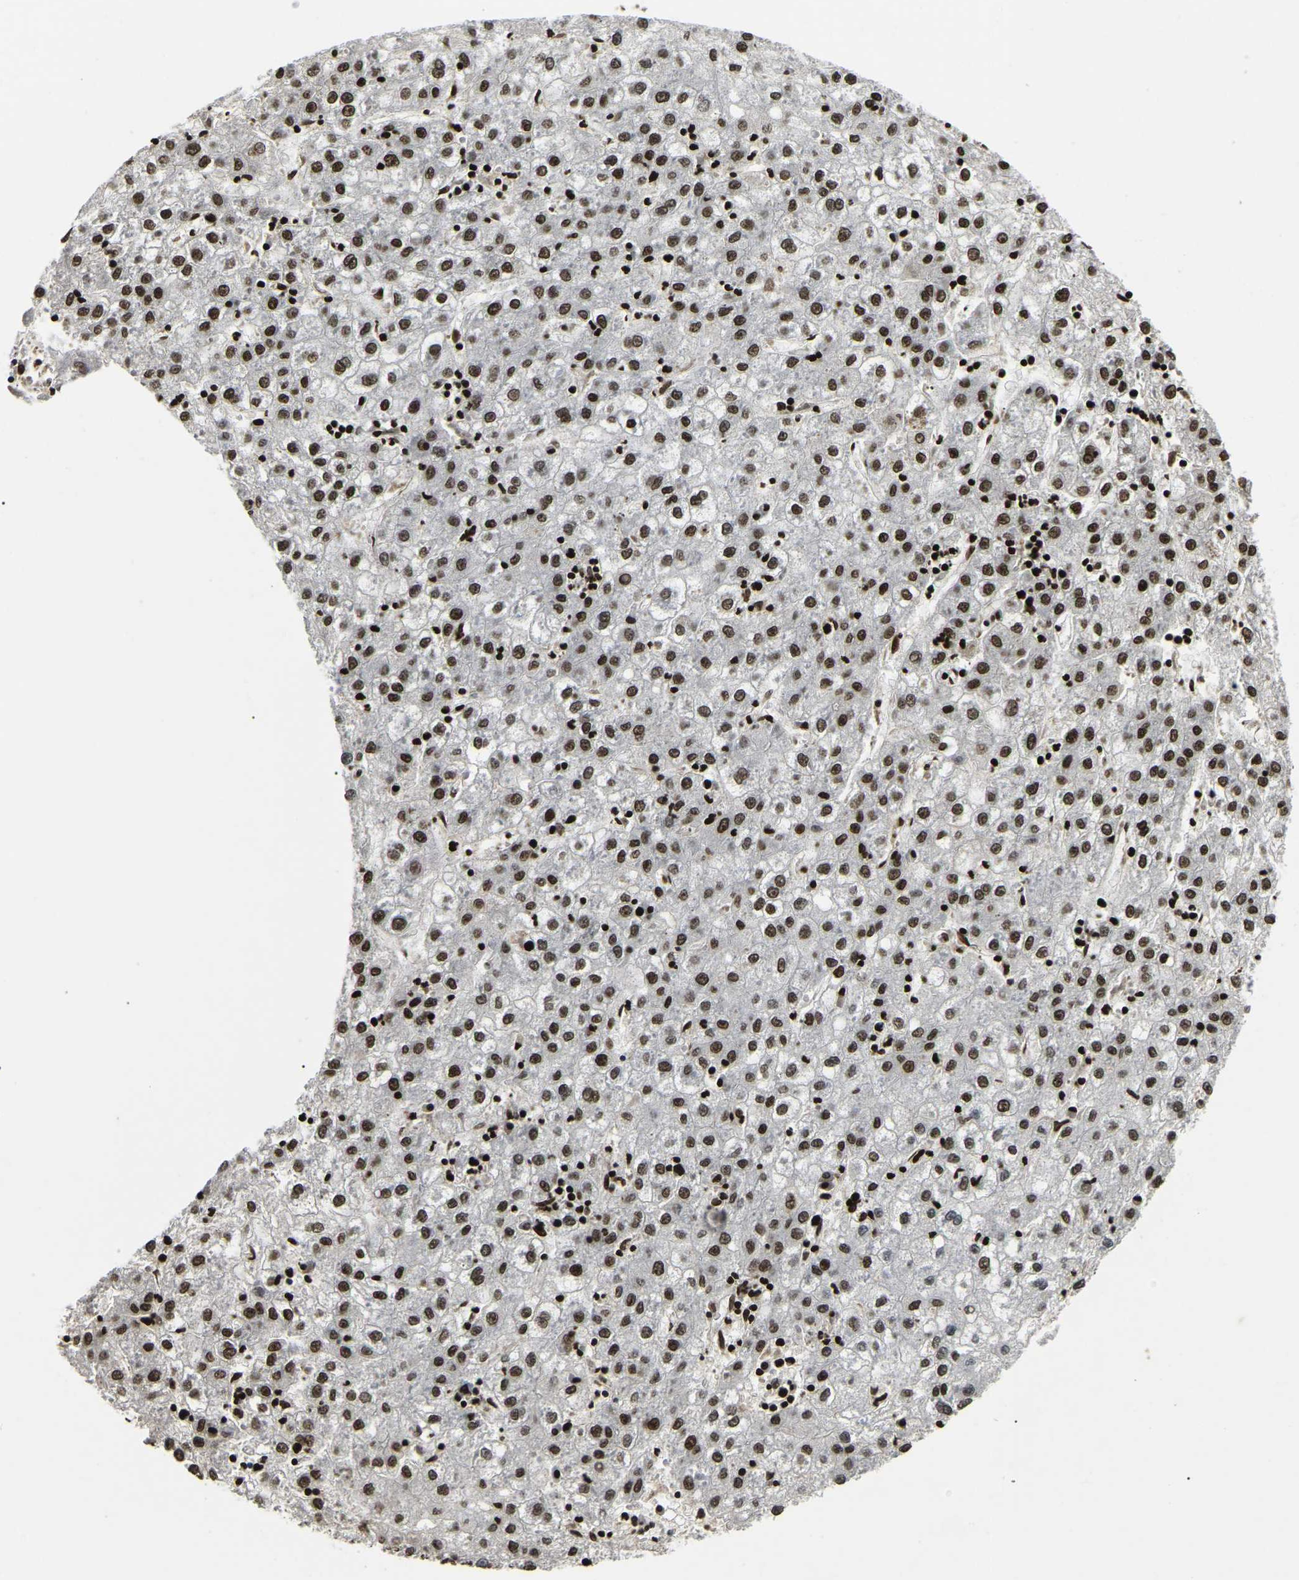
{"staining": {"intensity": "moderate", "quantity": ">75%", "location": "nuclear"}, "tissue": "liver cancer", "cell_type": "Tumor cells", "image_type": "cancer", "snomed": [{"axis": "morphology", "description": "Carcinoma, Hepatocellular, NOS"}, {"axis": "topography", "description": "Liver"}], "caption": "Immunohistochemistry (DAB (3,3'-diaminobenzidine)) staining of liver cancer (hepatocellular carcinoma) reveals moderate nuclear protein positivity in about >75% of tumor cells.", "gene": "LRRC61", "patient": {"sex": "male", "age": 72}}